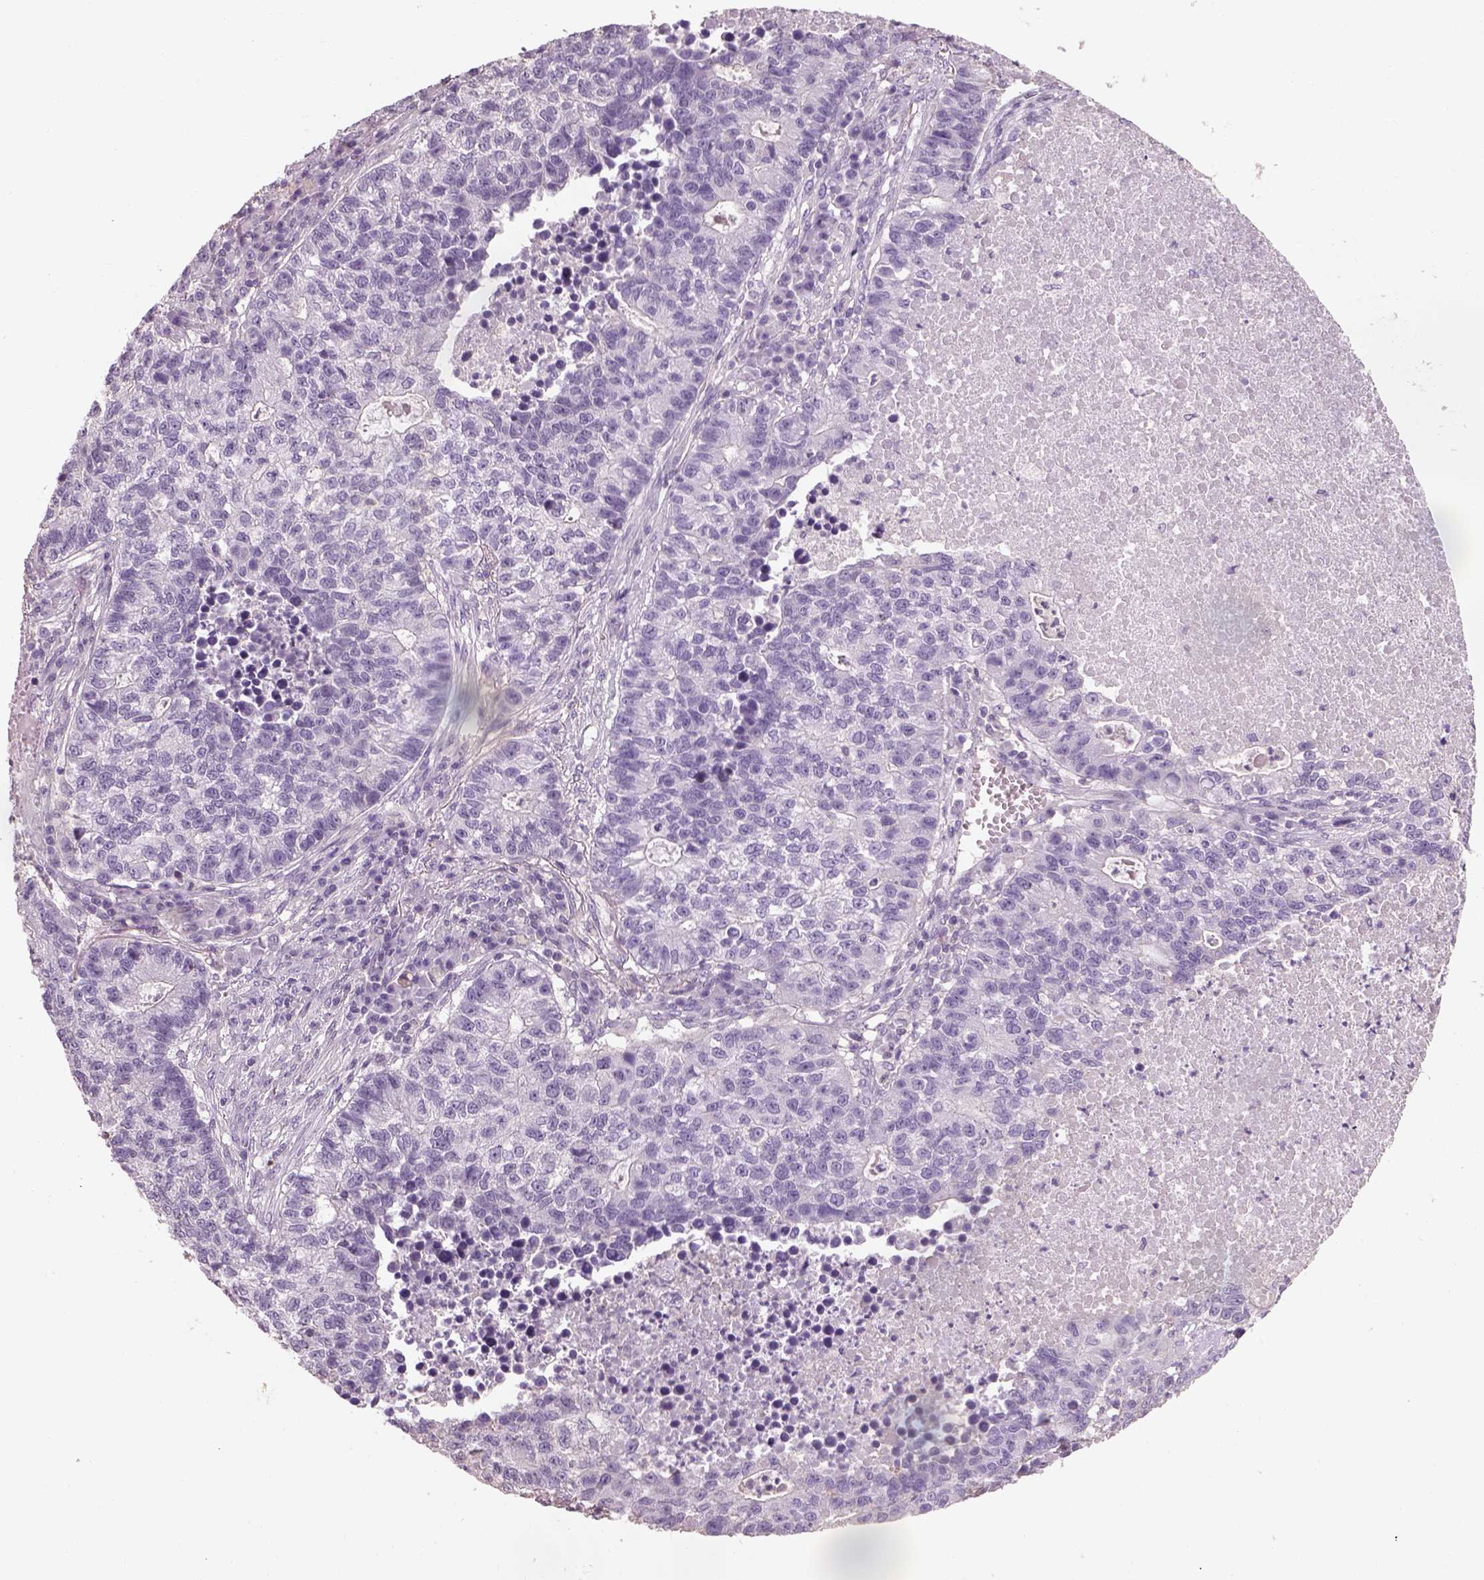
{"staining": {"intensity": "negative", "quantity": "none", "location": "none"}, "tissue": "lung cancer", "cell_type": "Tumor cells", "image_type": "cancer", "snomed": [{"axis": "morphology", "description": "Adenocarcinoma, NOS"}, {"axis": "topography", "description": "Lung"}], "caption": "The histopathology image displays no significant expression in tumor cells of lung cancer.", "gene": "OTUD6A", "patient": {"sex": "male", "age": 57}}